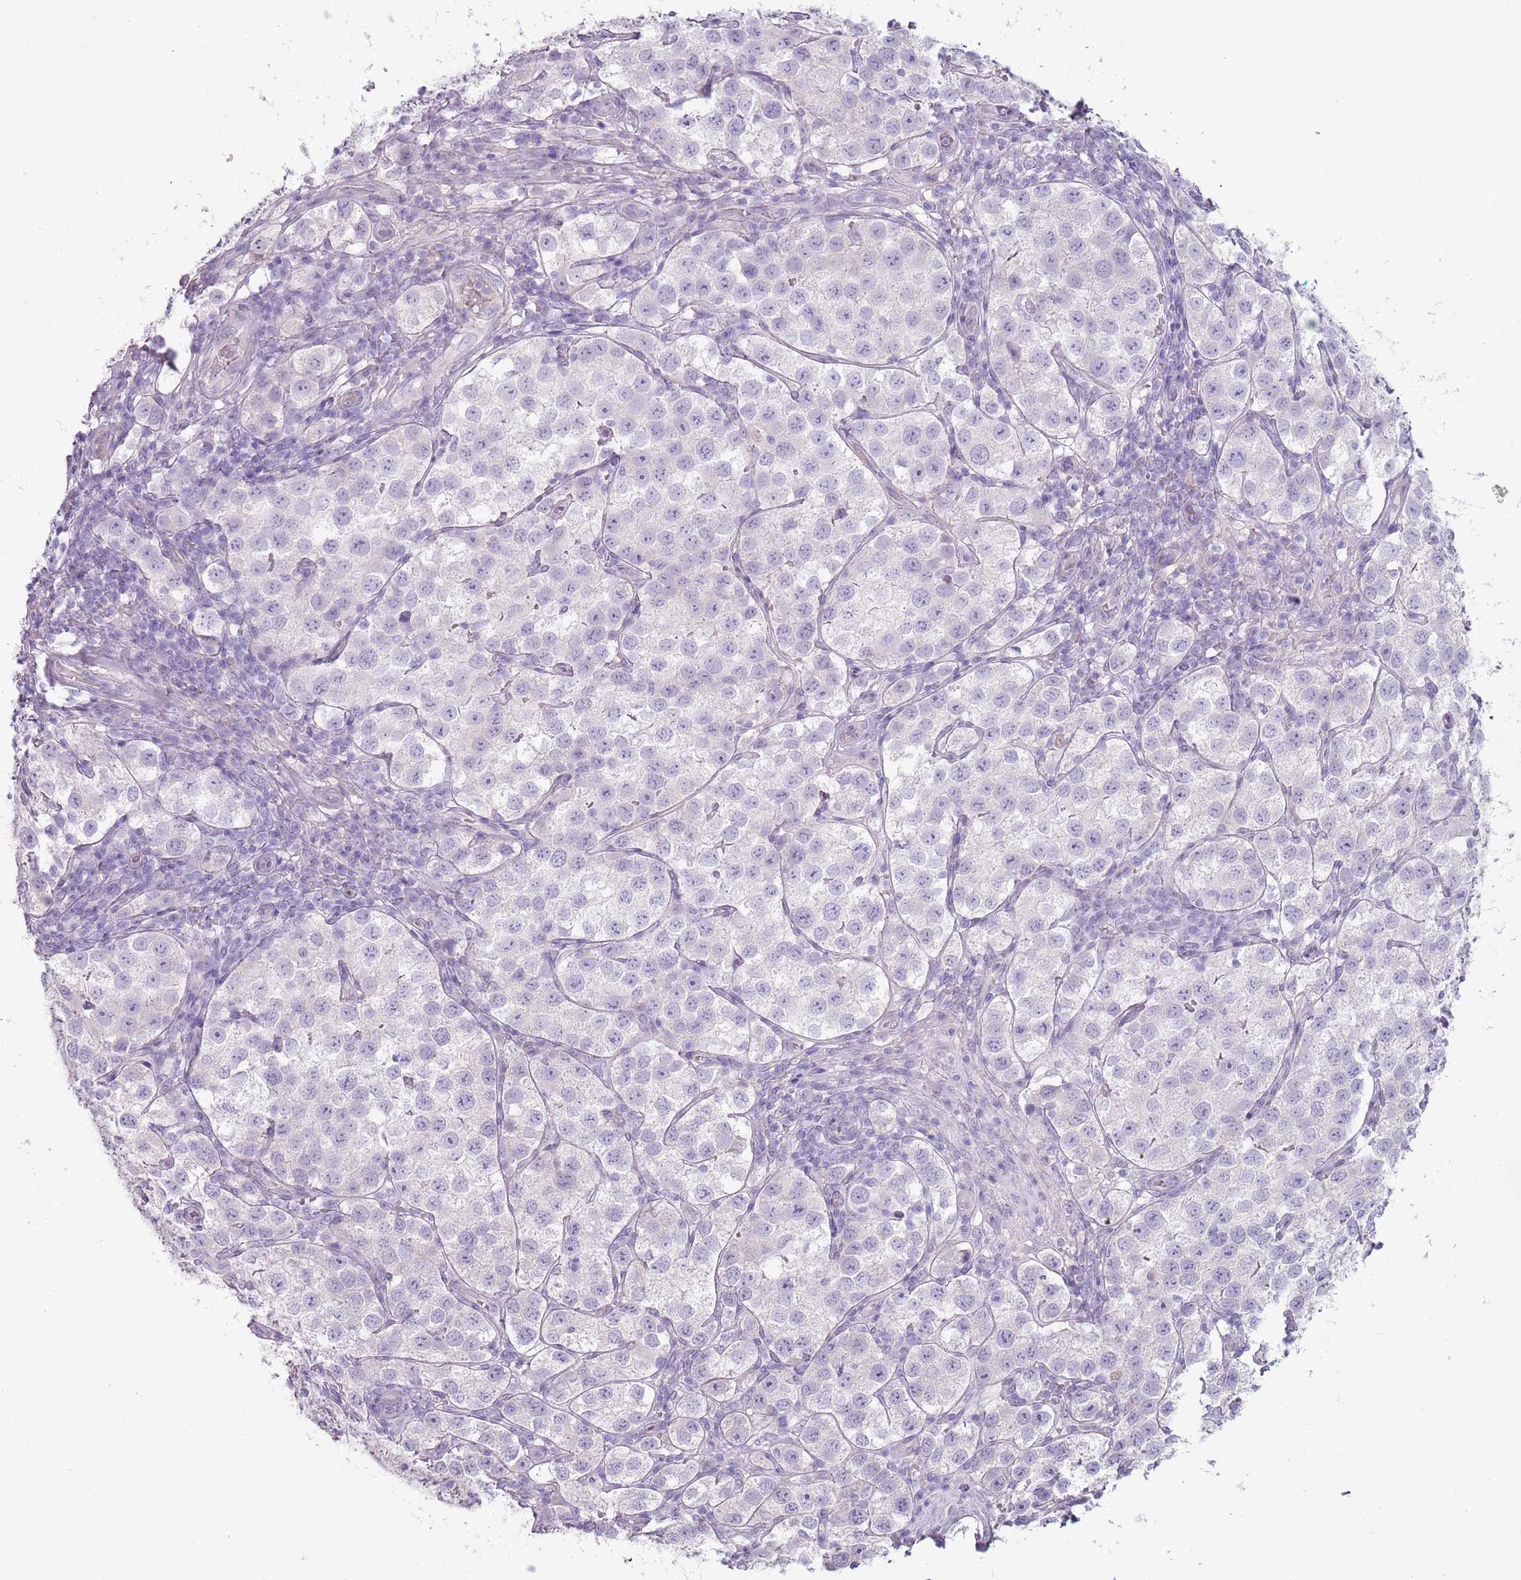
{"staining": {"intensity": "negative", "quantity": "none", "location": "none"}, "tissue": "testis cancer", "cell_type": "Tumor cells", "image_type": "cancer", "snomed": [{"axis": "morphology", "description": "Seminoma, NOS"}, {"axis": "topography", "description": "Testis"}], "caption": "Immunohistochemical staining of seminoma (testis) shows no significant staining in tumor cells.", "gene": "RFX2", "patient": {"sex": "male", "age": 37}}